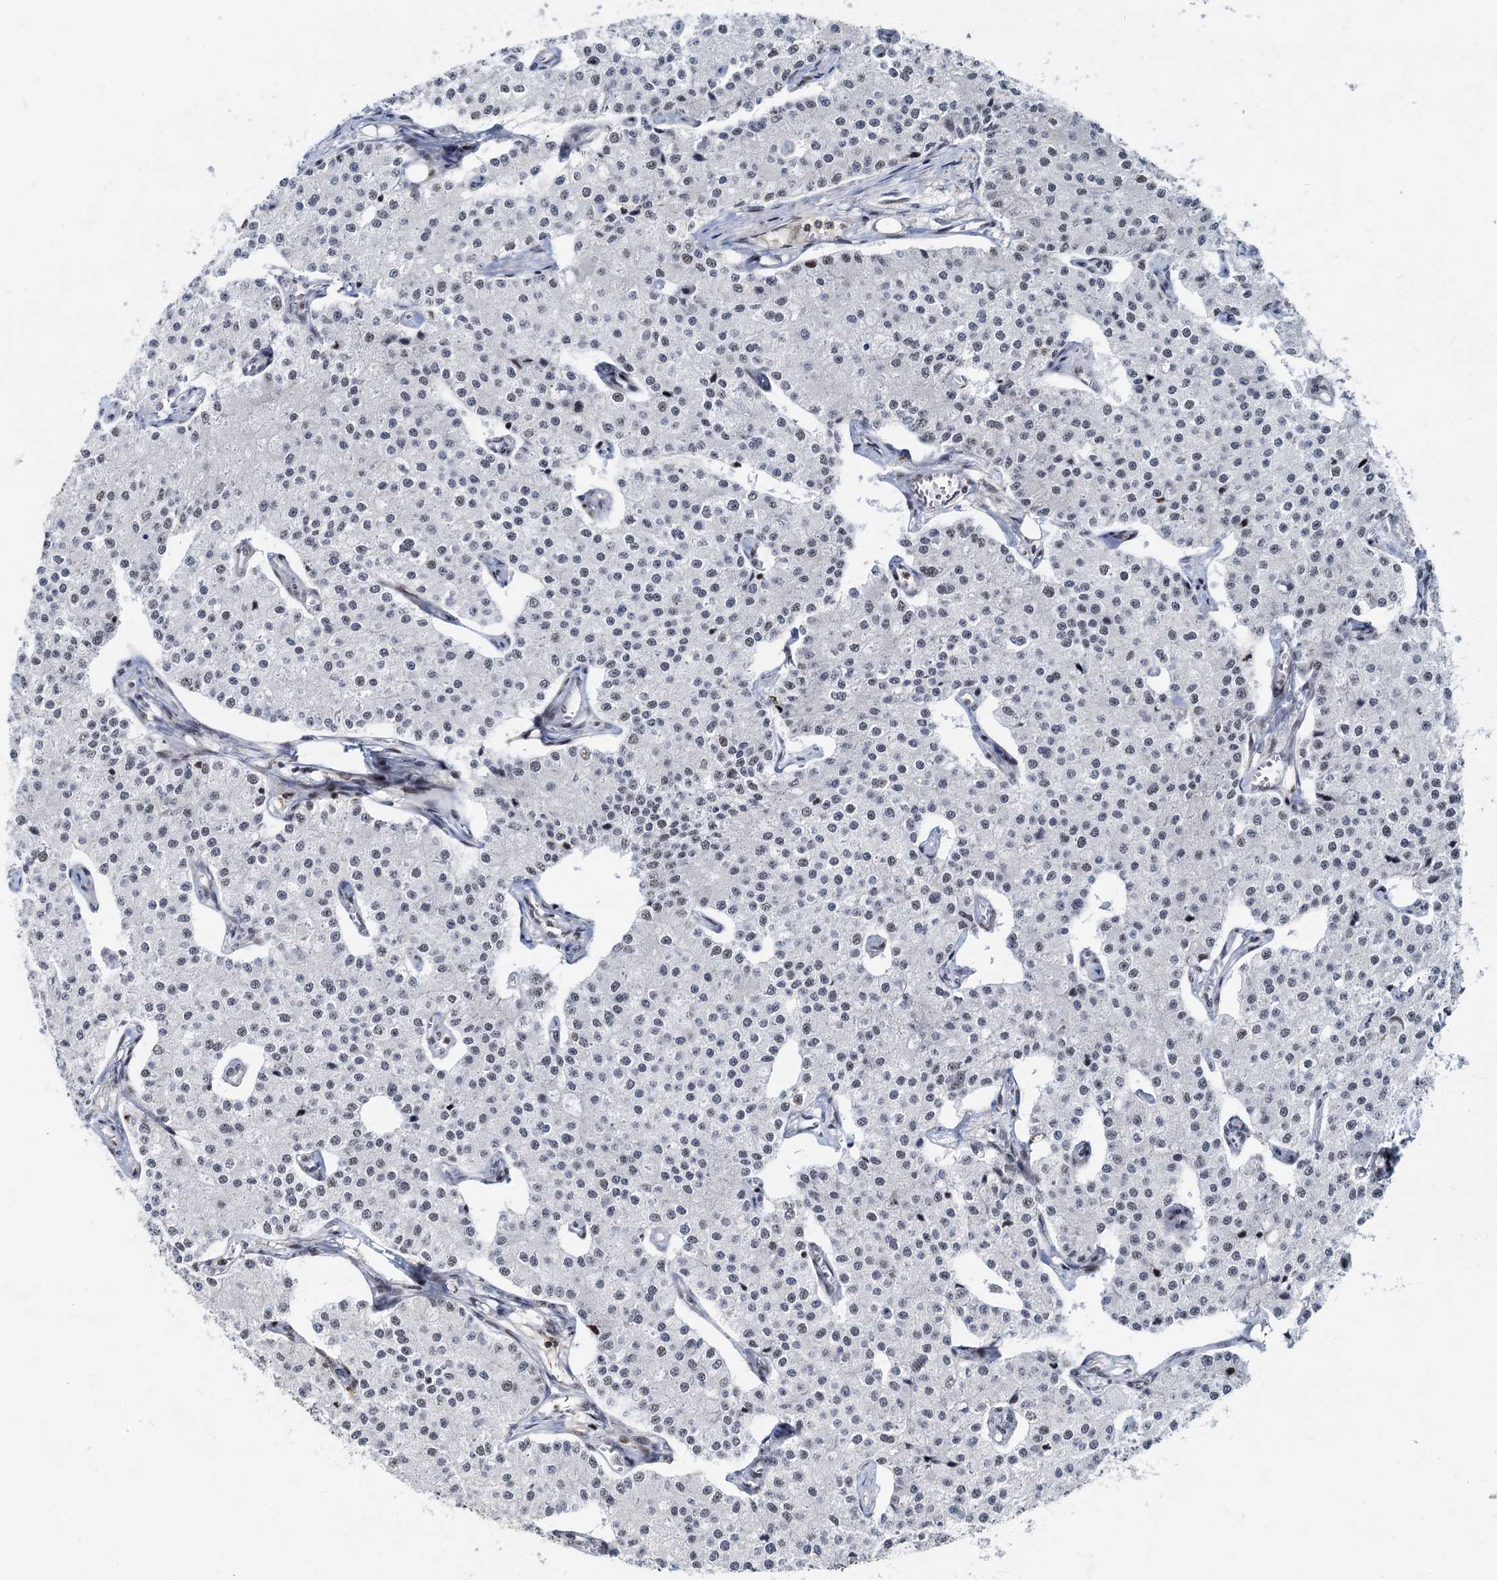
{"staining": {"intensity": "negative", "quantity": "none", "location": "none"}, "tissue": "carcinoid", "cell_type": "Tumor cells", "image_type": "cancer", "snomed": [{"axis": "morphology", "description": "Carcinoid, malignant, NOS"}, {"axis": "topography", "description": "Colon"}], "caption": "The image shows no staining of tumor cells in carcinoid.", "gene": "RBM26", "patient": {"sex": "female", "age": 52}}